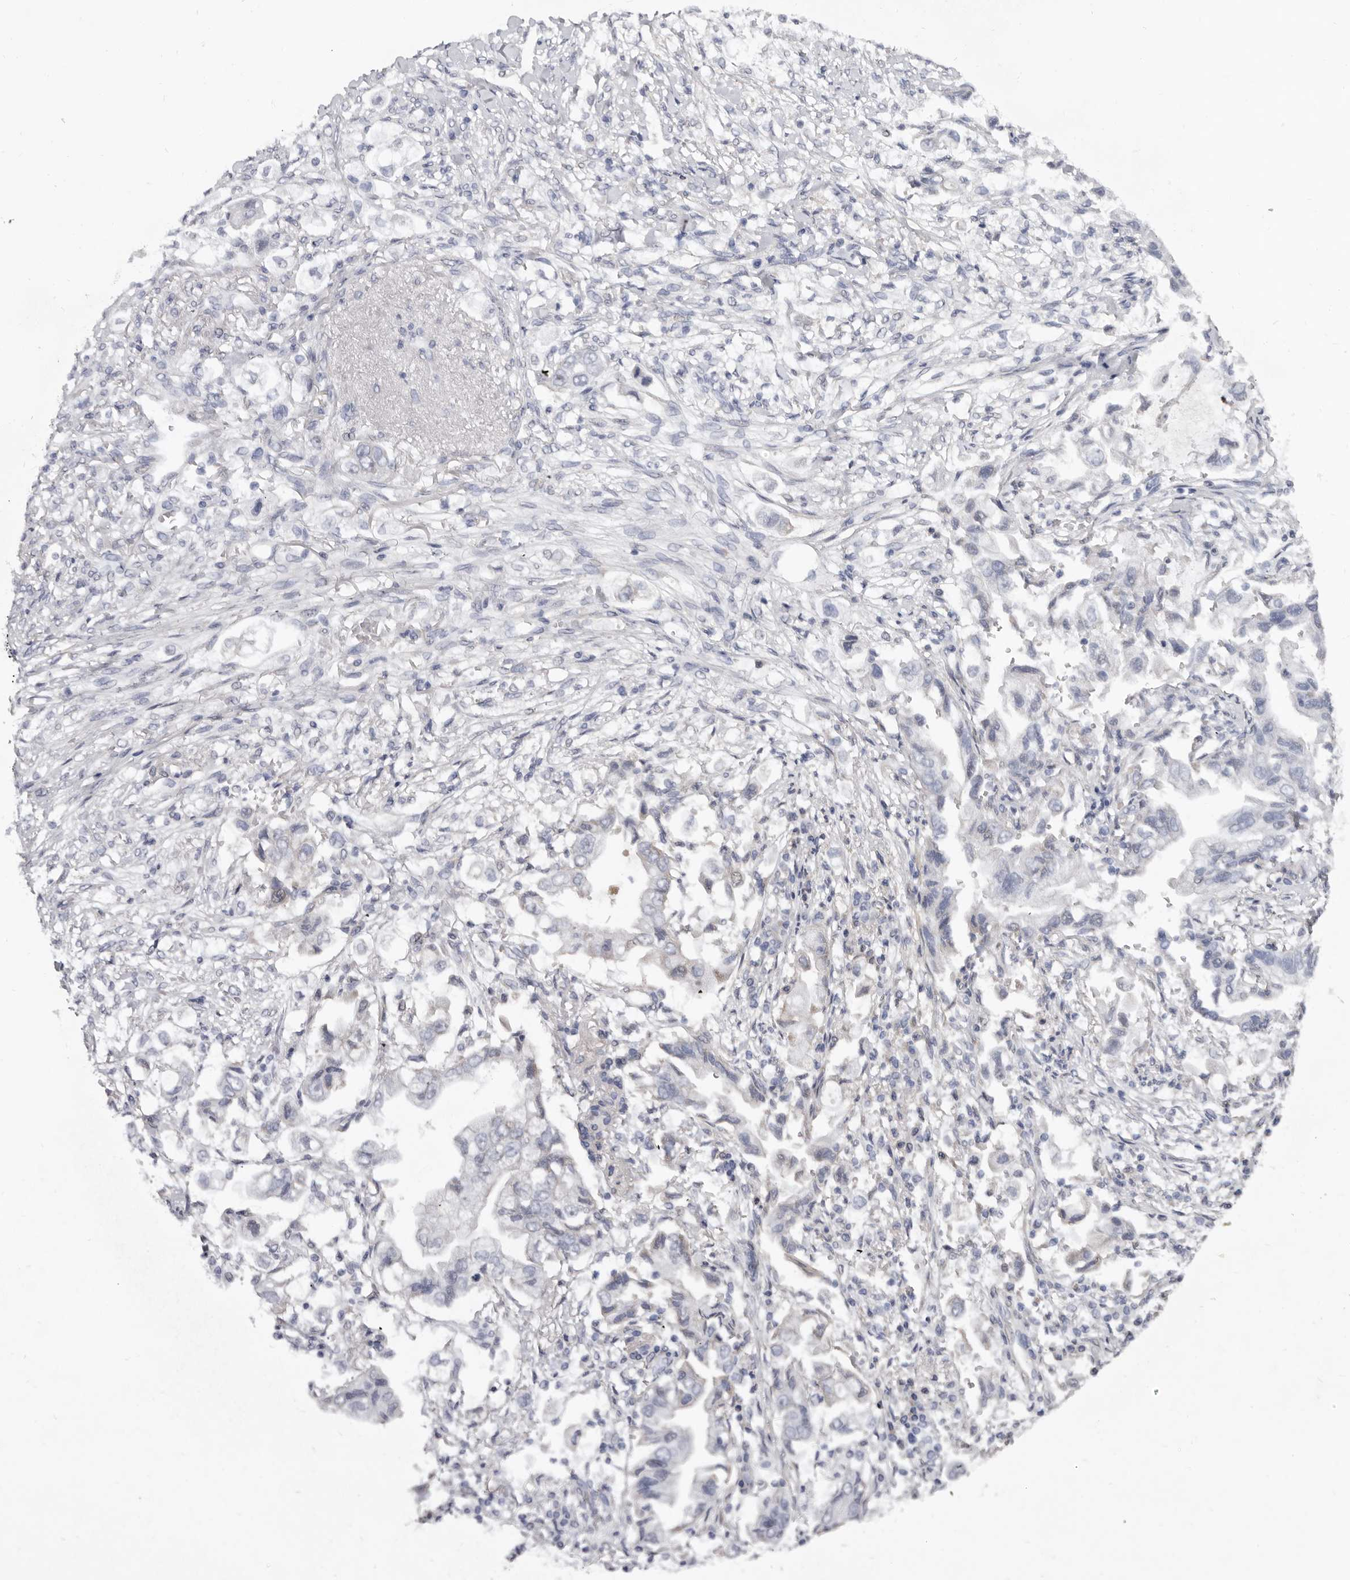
{"staining": {"intensity": "negative", "quantity": "none", "location": "none"}, "tissue": "stomach cancer", "cell_type": "Tumor cells", "image_type": "cancer", "snomed": [{"axis": "morphology", "description": "Adenocarcinoma, NOS"}, {"axis": "topography", "description": "Stomach"}], "caption": "Micrograph shows no protein staining in tumor cells of adenocarcinoma (stomach) tissue.", "gene": "SBDS", "patient": {"sex": "male", "age": 62}}